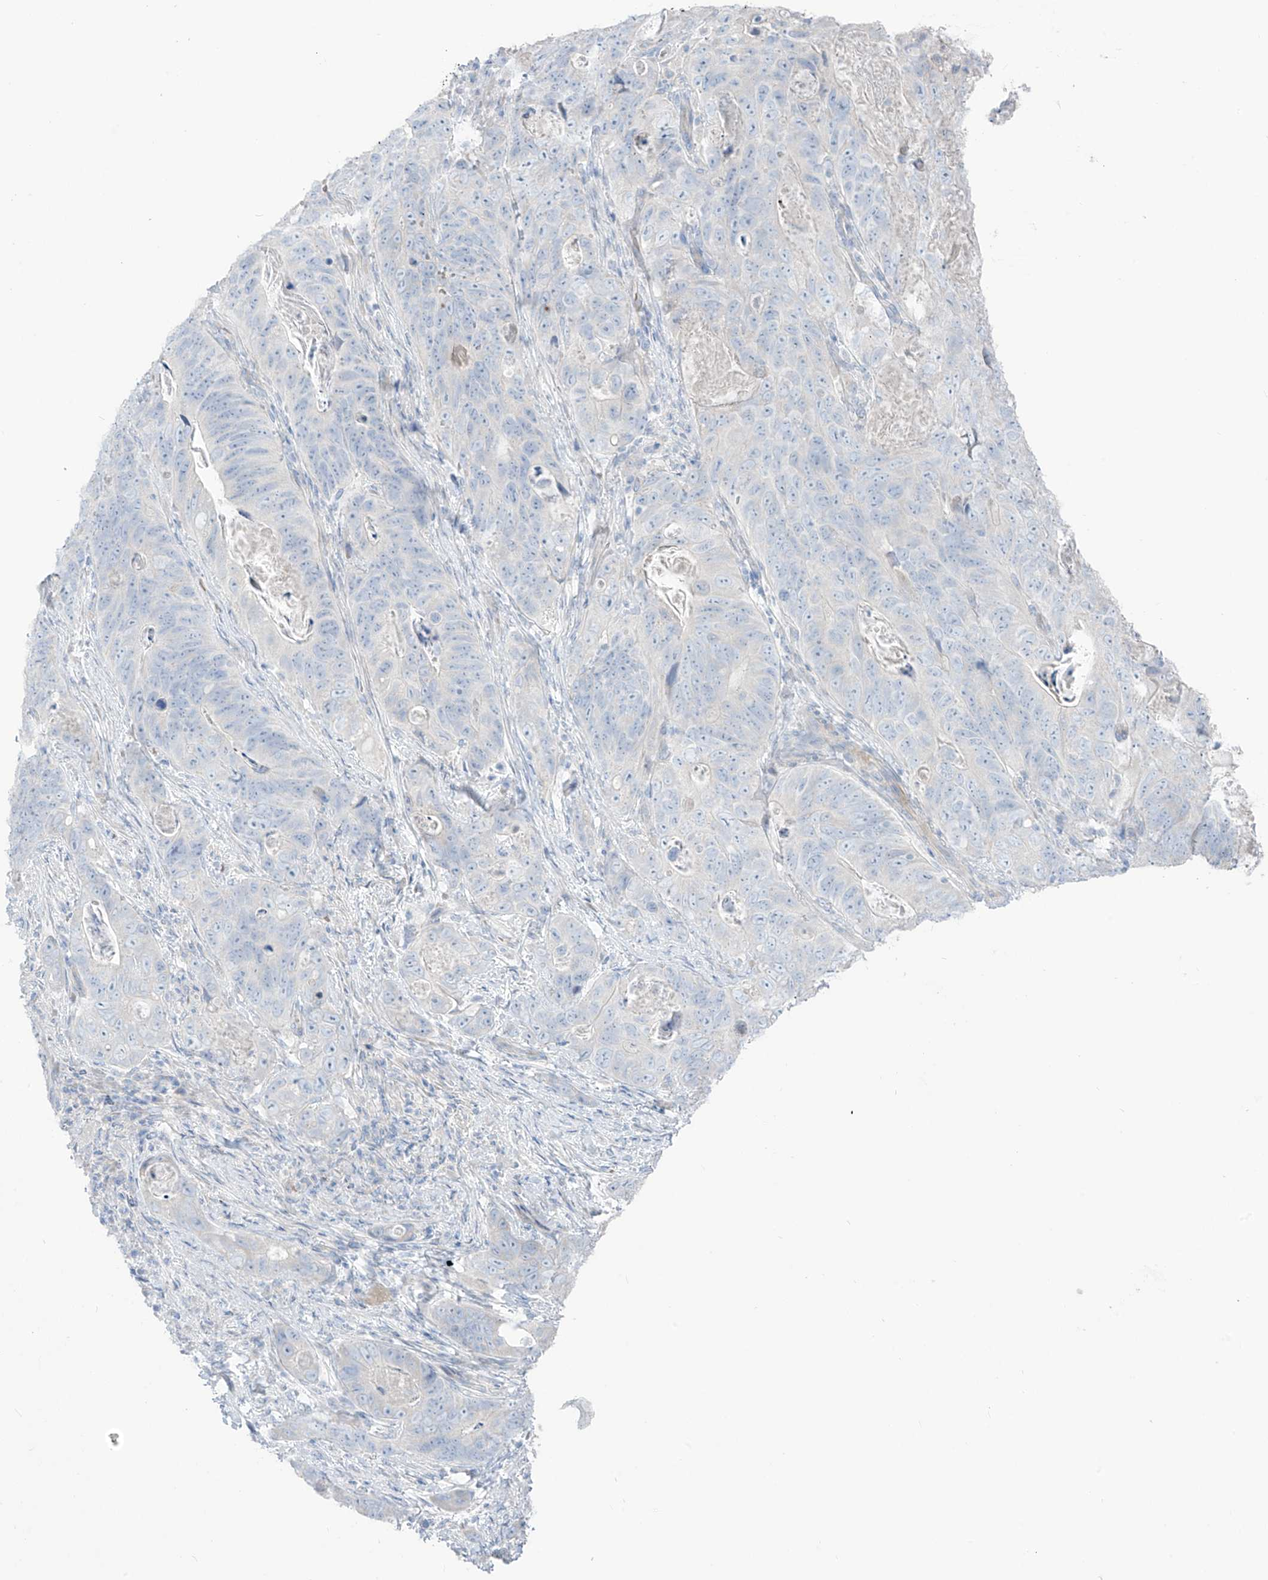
{"staining": {"intensity": "negative", "quantity": "none", "location": "none"}, "tissue": "stomach cancer", "cell_type": "Tumor cells", "image_type": "cancer", "snomed": [{"axis": "morphology", "description": "Normal tissue, NOS"}, {"axis": "morphology", "description": "Adenocarcinoma, NOS"}, {"axis": "topography", "description": "Stomach"}], "caption": "This is an immunohistochemistry (IHC) histopathology image of stomach cancer. There is no positivity in tumor cells.", "gene": "ASPRV1", "patient": {"sex": "female", "age": 89}}